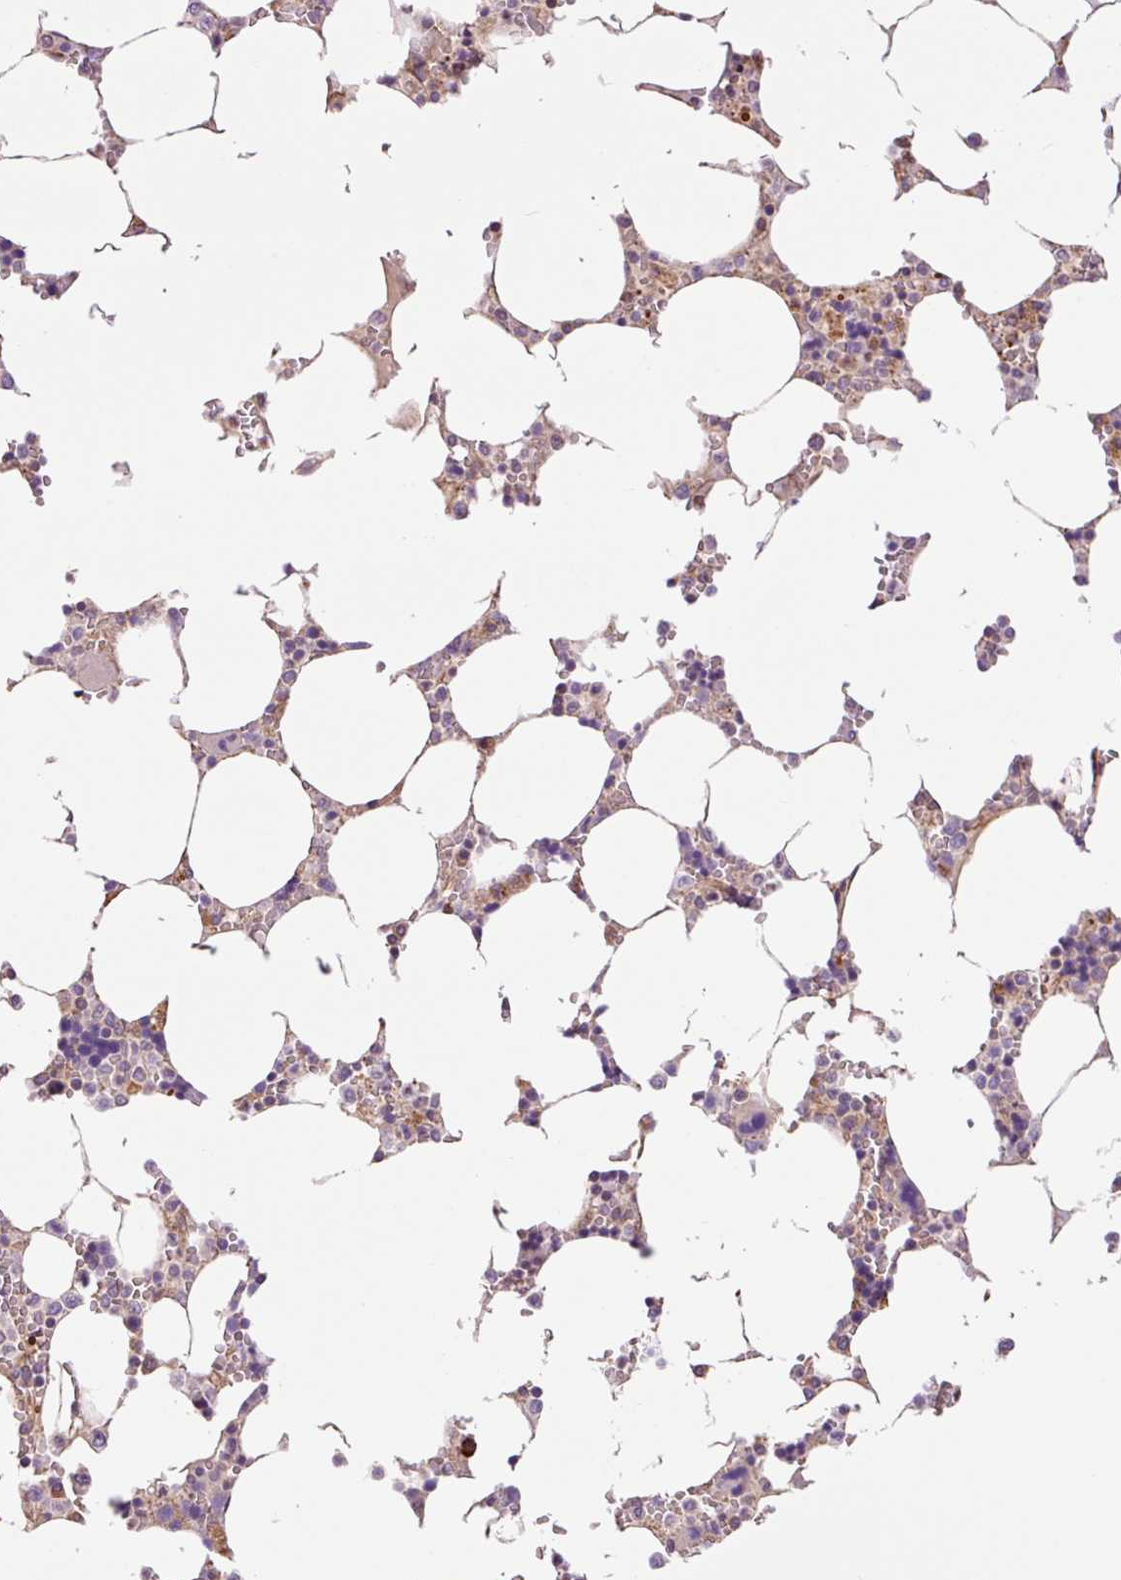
{"staining": {"intensity": "moderate", "quantity": "<25%", "location": "cytoplasmic/membranous"}, "tissue": "bone marrow", "cell_type": "Hematopoietic cells", "image_type": "normal", "snomed": [{"axis": "morphology", "description": "Normal tissue, NOS"}, {"axis": "topography", "description": "Bone marrow"}], "caption": "Immunohistochemistry of normal human bone marrow shows low levels of moderate cytoplasmic/membranous positivity in approximately <25% of hematopoietic cells. (Brightfield microscopy of DAB IHC at high magnification).", "gene": "PCK2", "patient": {"sex": "male", "age": 64}}